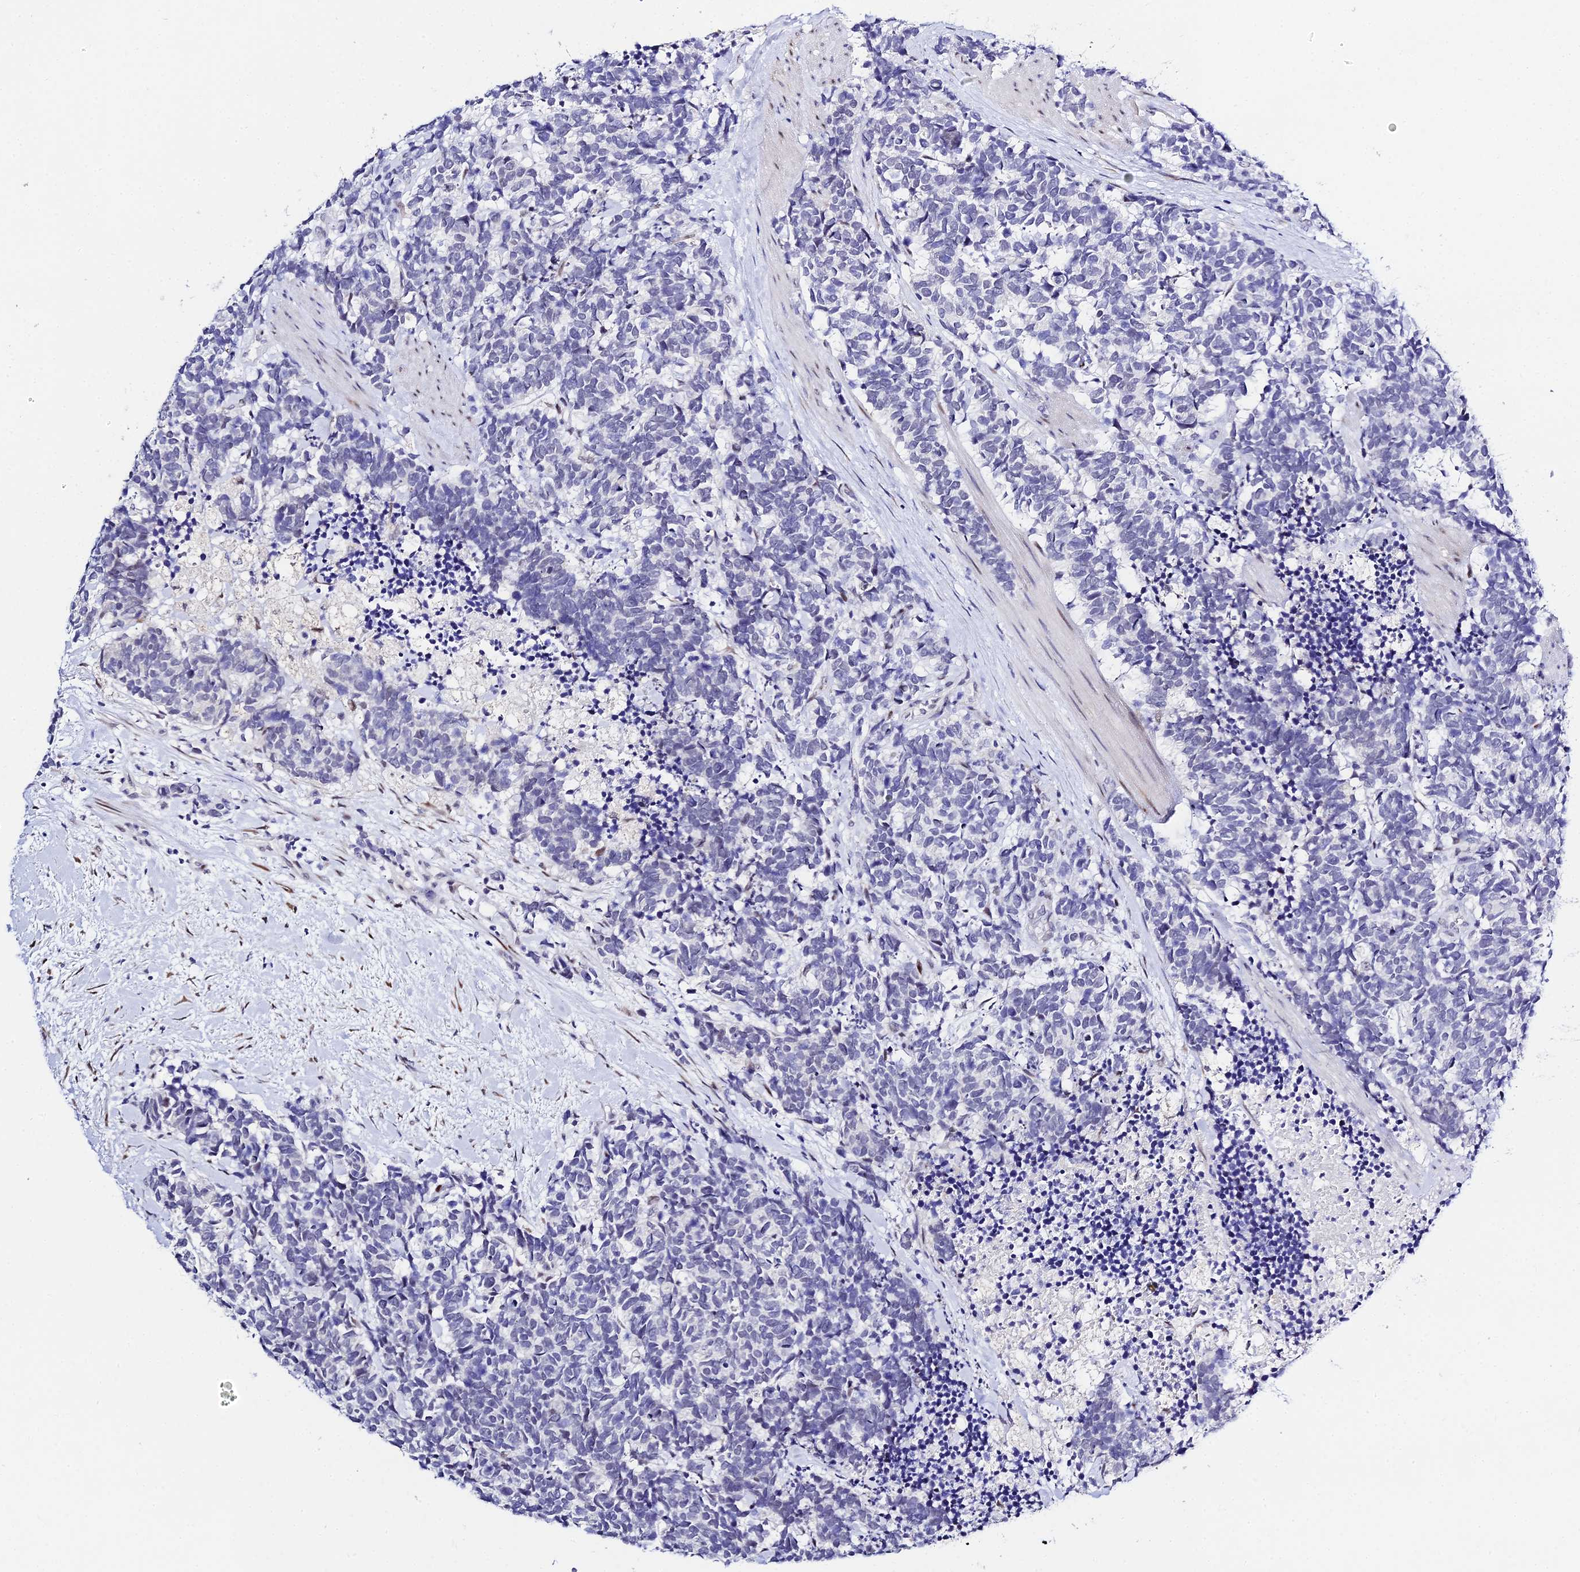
{"staining": {"intensity": "negative", "quantity": "none", "location": "none"}, "tissue": "carcinoid", "cell_type": "Tumor cells", "image_type": "cancer", "snomed": [{"axis": "morphology", "description": "Carcinoma, NOS"}, {"axis": "morphology", "description": "Carcinoid, malignant, NOS"}, {"axis": "topography", "description": "Prostate"}], "caption": "Immunohistochemistry micrograph of neoplastic tissue: human carcinoma stained with DAB (3,3'-diaminobenzidine) reveals no significant protein staining in tumor cells.", "gene": "POFUT2", "patient": {"sex": "male", "age": 57}}